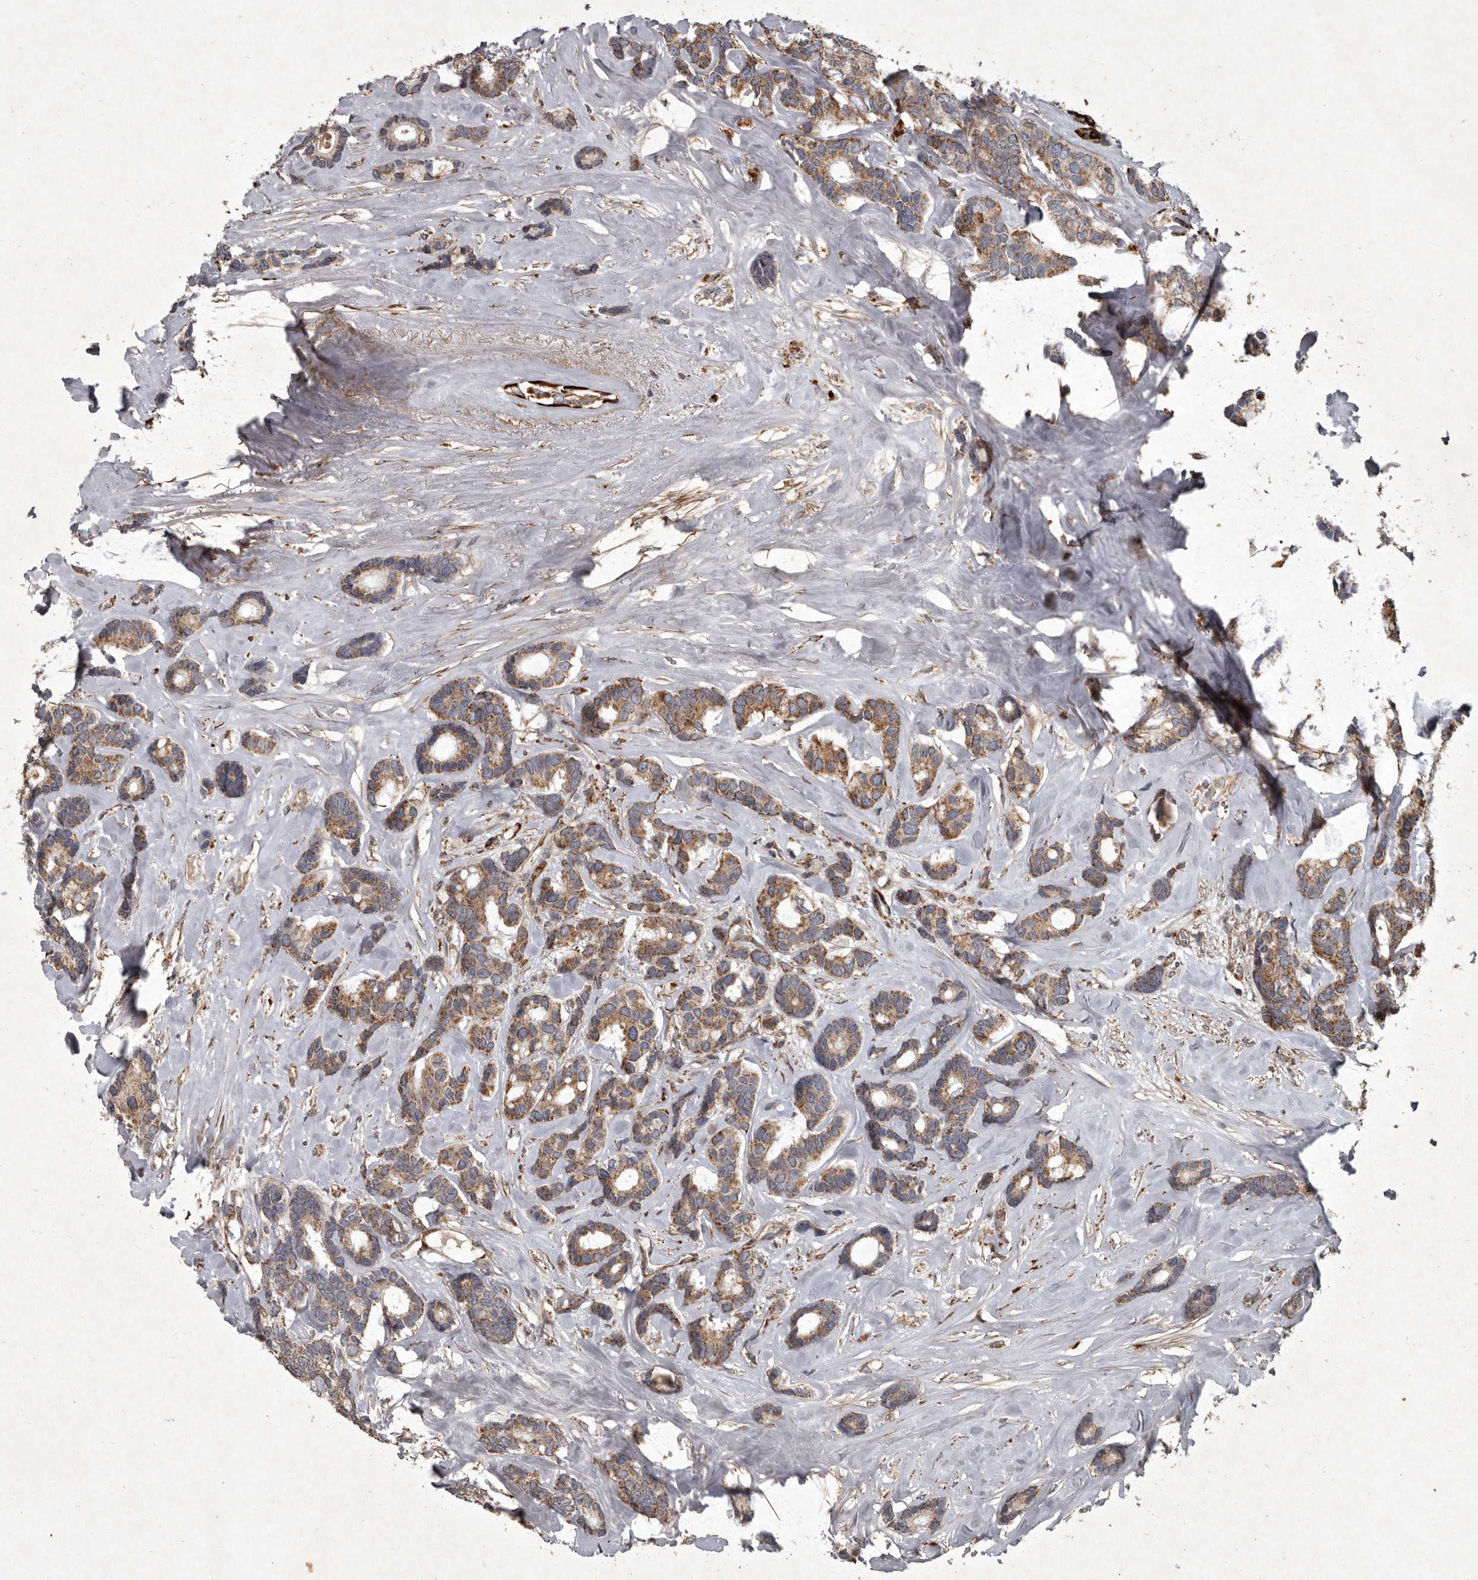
{"staining": {"intensity": "moderate", "quantity": ">75%", "location": "cytoplasmic/membranous"}, "tissue": "breast cancer", "cell_type": "Tumor cells", "image_type": "cancer", "snomed": [{"axis": "morphology", "description": "Duct carcinoma"}, {"axis": "topography", "description": "Breast"}], "caption": "The image exhibits a brown stain indicating the presence of a protein in the cytoplasmic/membranous of tumor cells in breast cancer (invasive ductal carcinoma).", "gene": "MRPS15", "patient": {"sex": "female", "age": 87}}